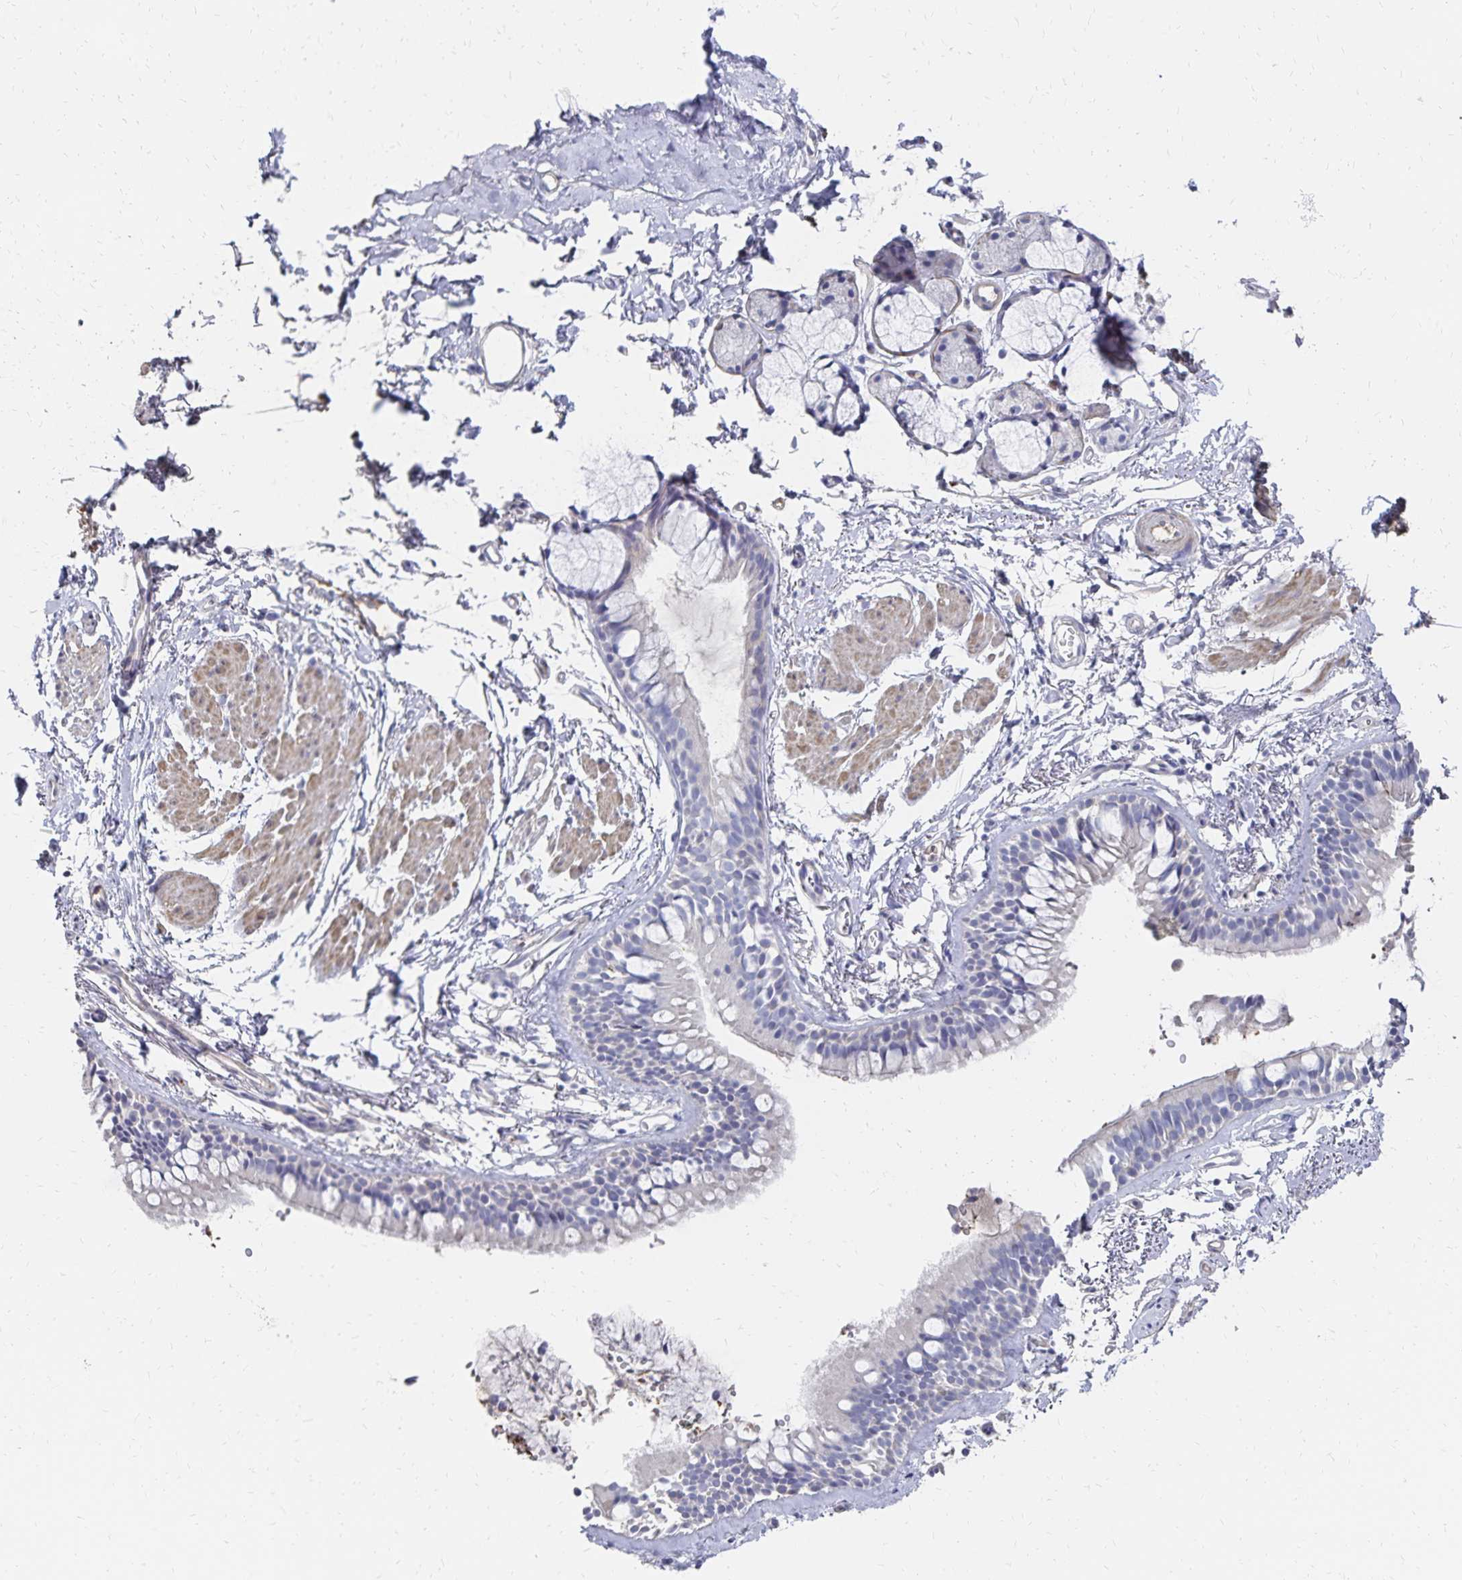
{"staining": {"intensity": "weak", "quantity": "<25%", "location": "cytoplasmic/membranous"}, "tissue": "bronchus", "cell_type": "Respiratory epithelial cells", "image_type": "normal", "snomed": [{"axis": "morphology", "description": "Normal tissue, NOS"}, {"axis": "topography", "description": "Cartilage tissue"}, {"axis": "topography", "description": "Bronchus"}, {"axis": "topography", "description": "Peripheral nerve tissue"}], "caption": "Respiratory epithelial cells show no significant positivity in unremarkable bronchus. Brightfield microscopy of immunohistochemistry stained with DAB (3,3'-diaminobenzidine) (brown) and hematoxylin (blue), captured at high magnification.", "gene": "KISS1", "patient": {"sex": "female", "age": 59}}